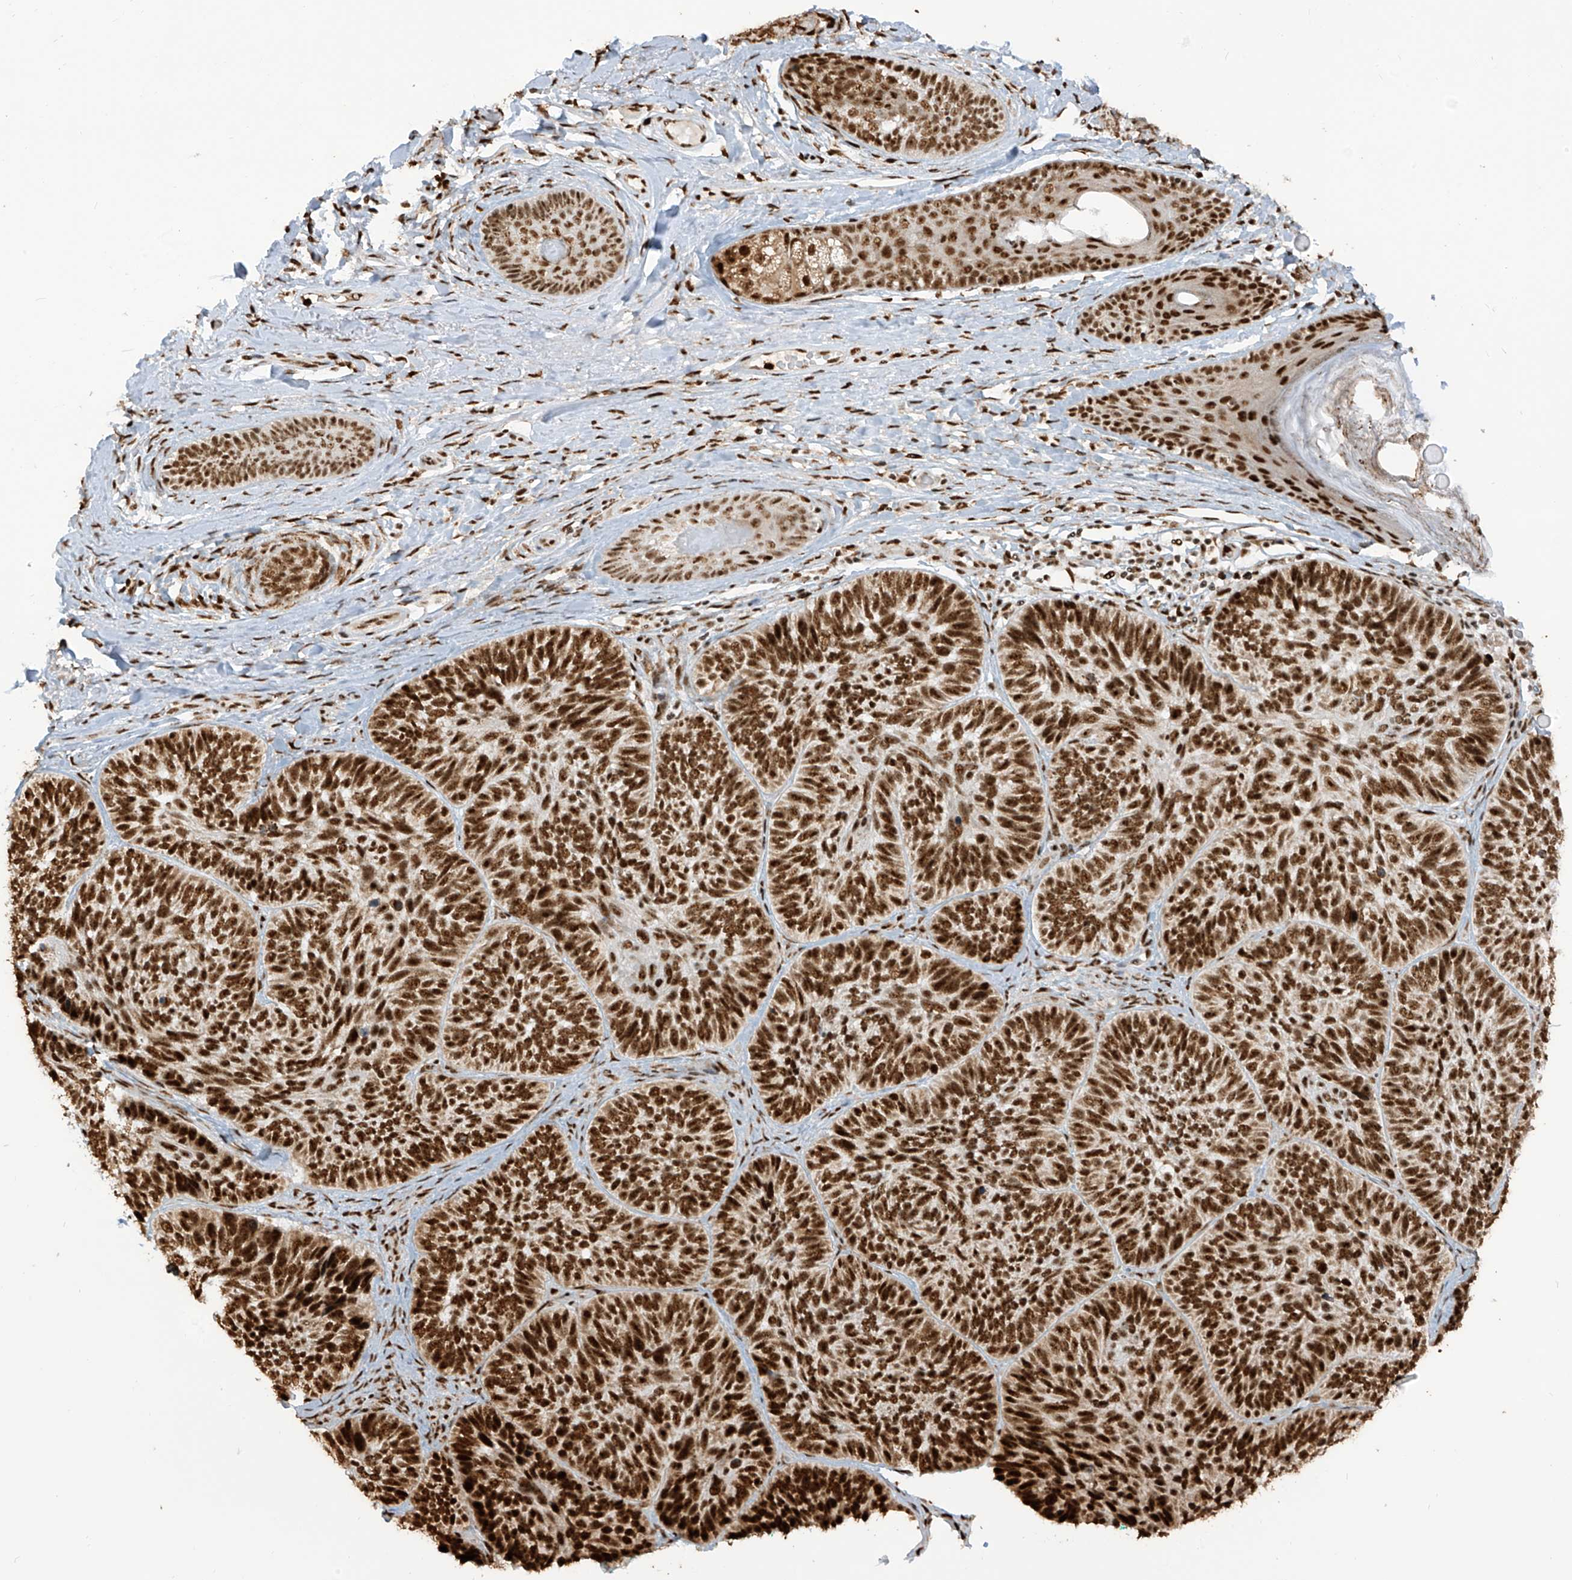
{"staining": {"intensity": "strong", "quantity": ">75%", "location": "nuclear"}, "tissue": "skin cancer", "cell_type": "Tumor cells", "image_type": "cancer", "snomed": [{"axis": "morphology", "description": "Basal cell carcinoma"}, {"axis": "topography", "description": "Skin"}], "caption": "The micrograph displays staining of skin basal cell carcinoma, revealing strong nuclear protein positivity (brown color) within tumor cells.", "gene": "LBH", "patient": {"sex": "male", "age": 62}}